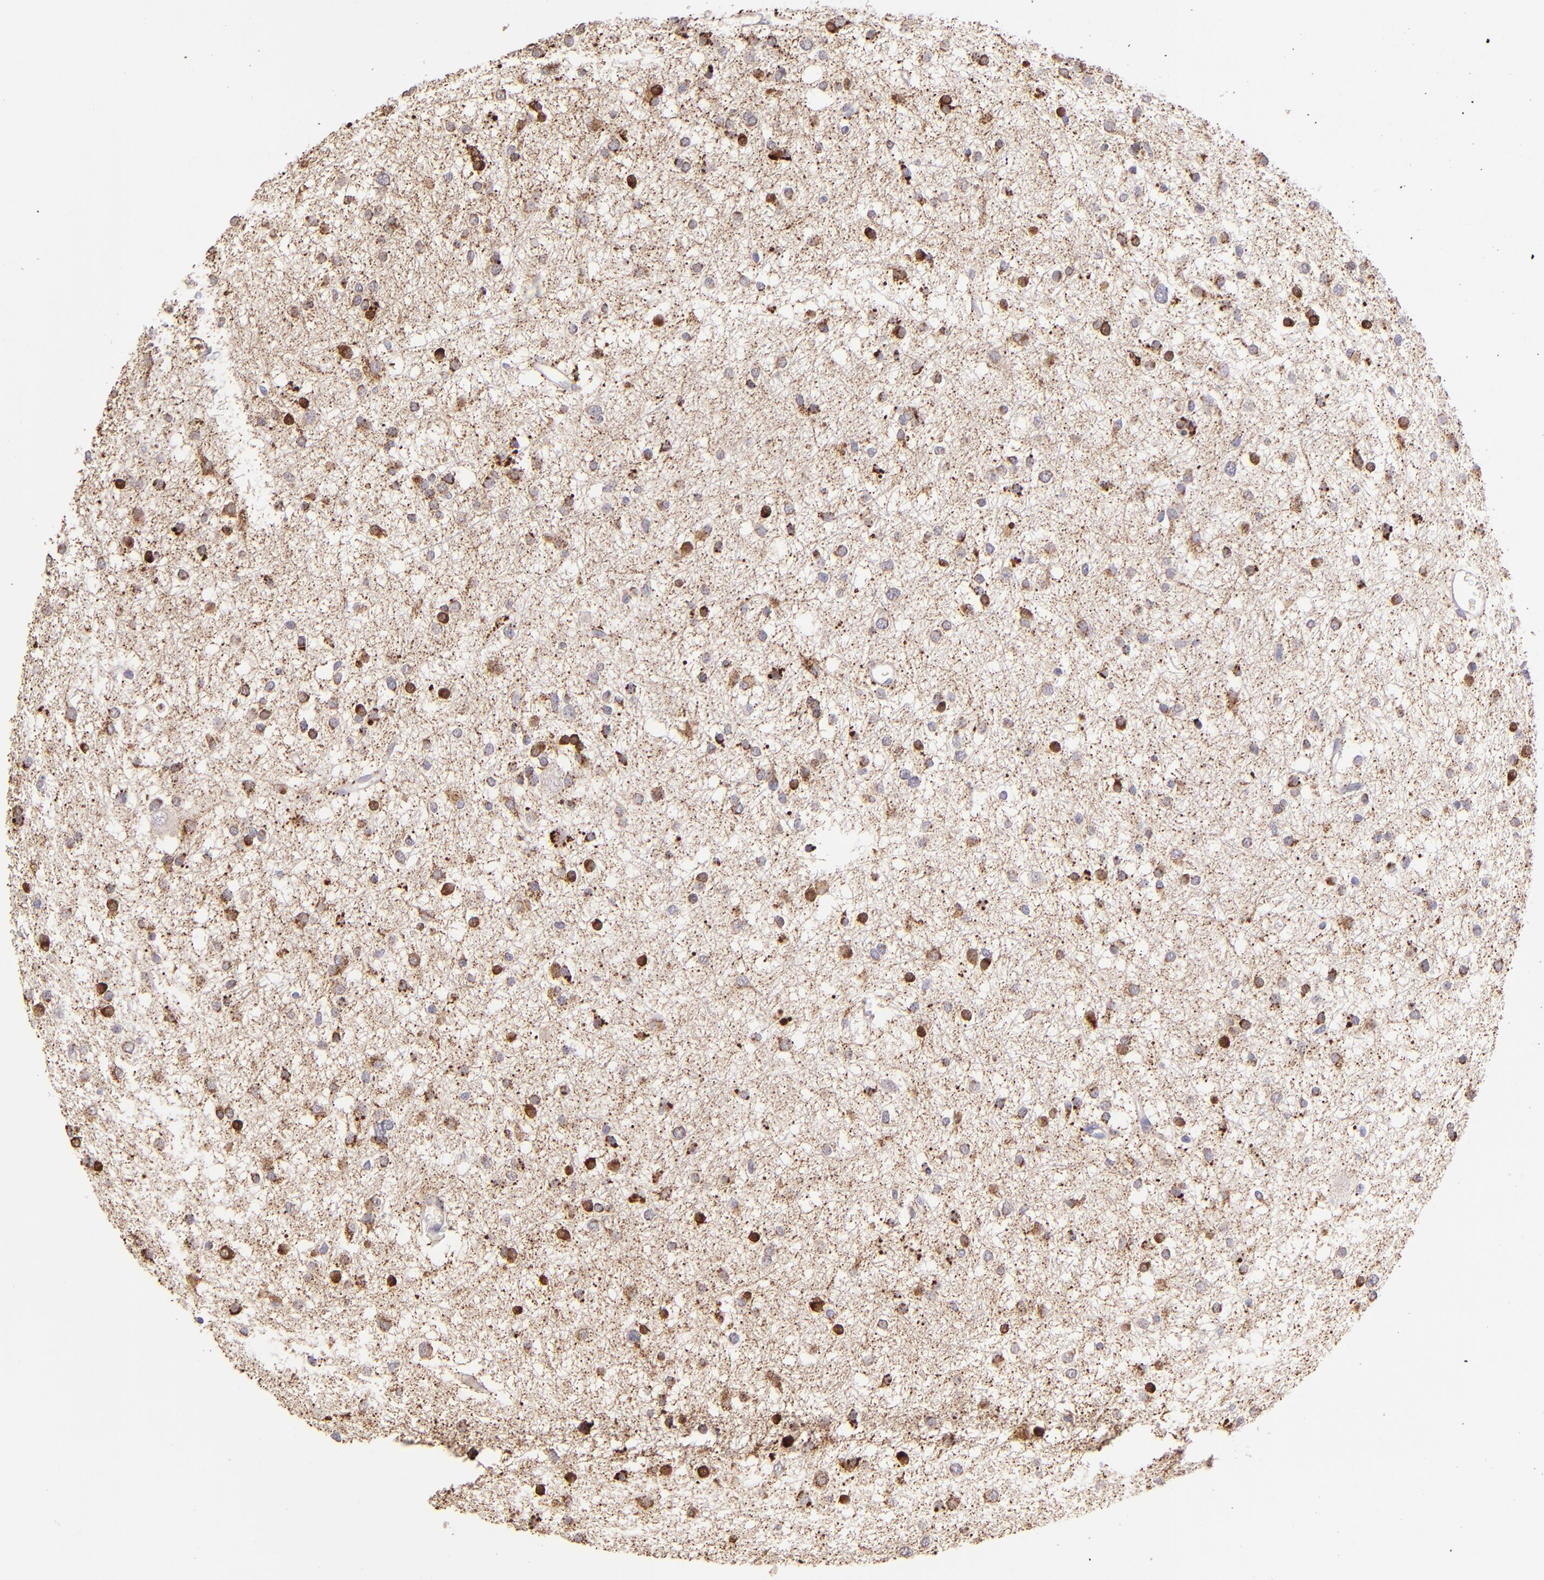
{"staining": {"intensity": "moderate", "quantity": "25%-75%", "location": "cytoplasmic/membranous"}, "tissue": "glioma", "cell_type": "Tumor cells", "image_type": "cancer", "snomed": [{"axis": "morphology", "description": "Glioma, malignant, Low grade"}, {"axis": "topography", "description": "Brain"}], "caption": "Immunohistochemistry (IHC) (DAB) staining of glioma demonstrates moderate cytoplasmic/membranous protein positivity in approximately 25%-75% of tumor cells.", "gene": "SH2D4A", "patient": {"sex": "female", "age": 36}}